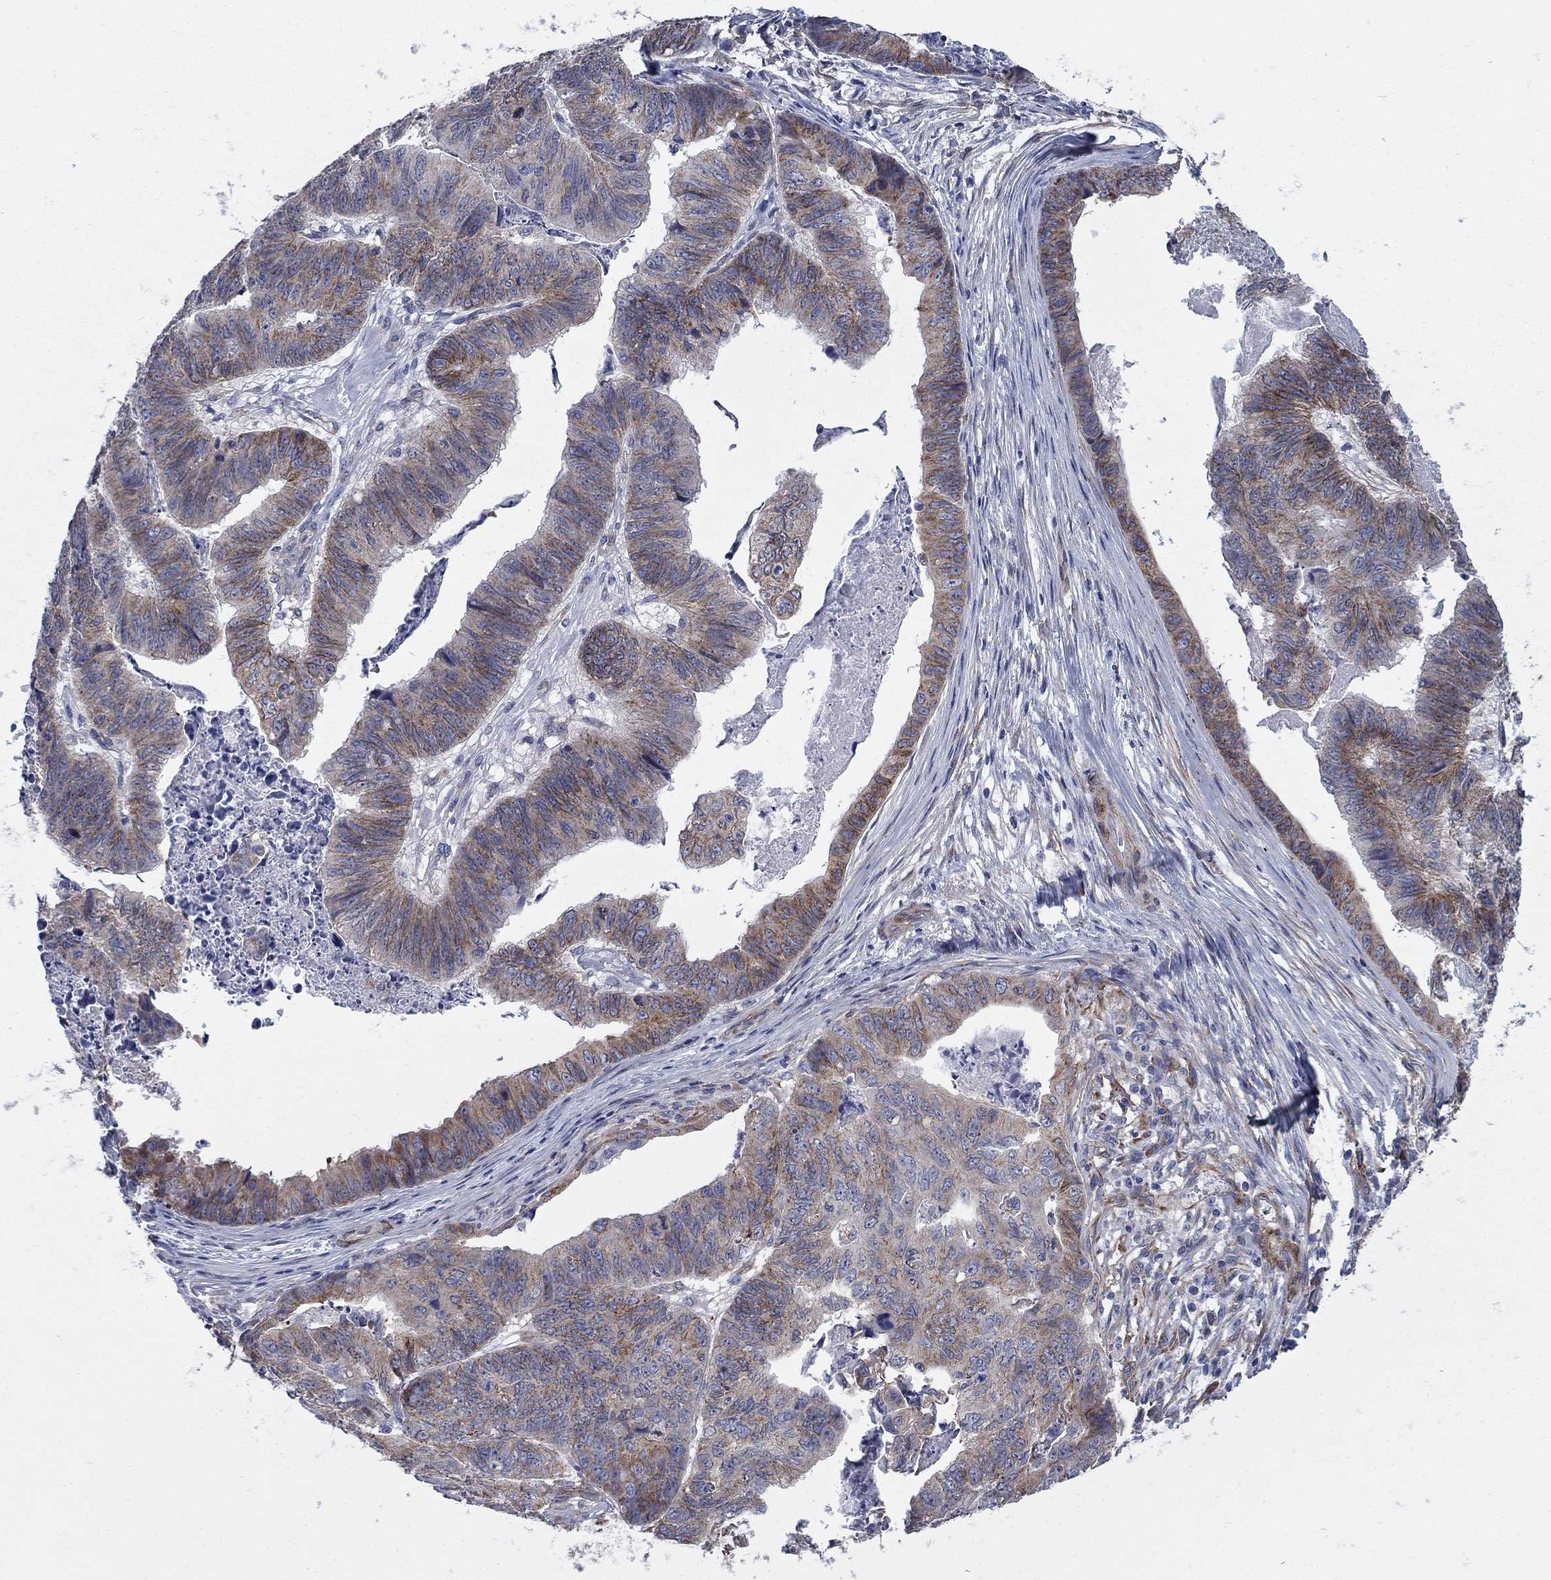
{"staining": {"intensity": "moderate", "quantity": "25%-75%", "location": "cytoplasmic/membranous"}, "tissue": "stomach cancer", "cell_type": "Tumor cells", "image_type": "cancer", "snomed": [{"axis": "morphology", "description": "Adenocarcinoma, NOS"}, {"axis": "topography", "description": "Stomach, lower"}], "caption": "IHC of human adenocarcinoma (stomach) displays medium levels of moderate cytoplasmic/membranous staining in approximately 25%-75% of tumor cells.", "gene": "SEPTIN8", "patient": {"sex": "male", "age": 77}}